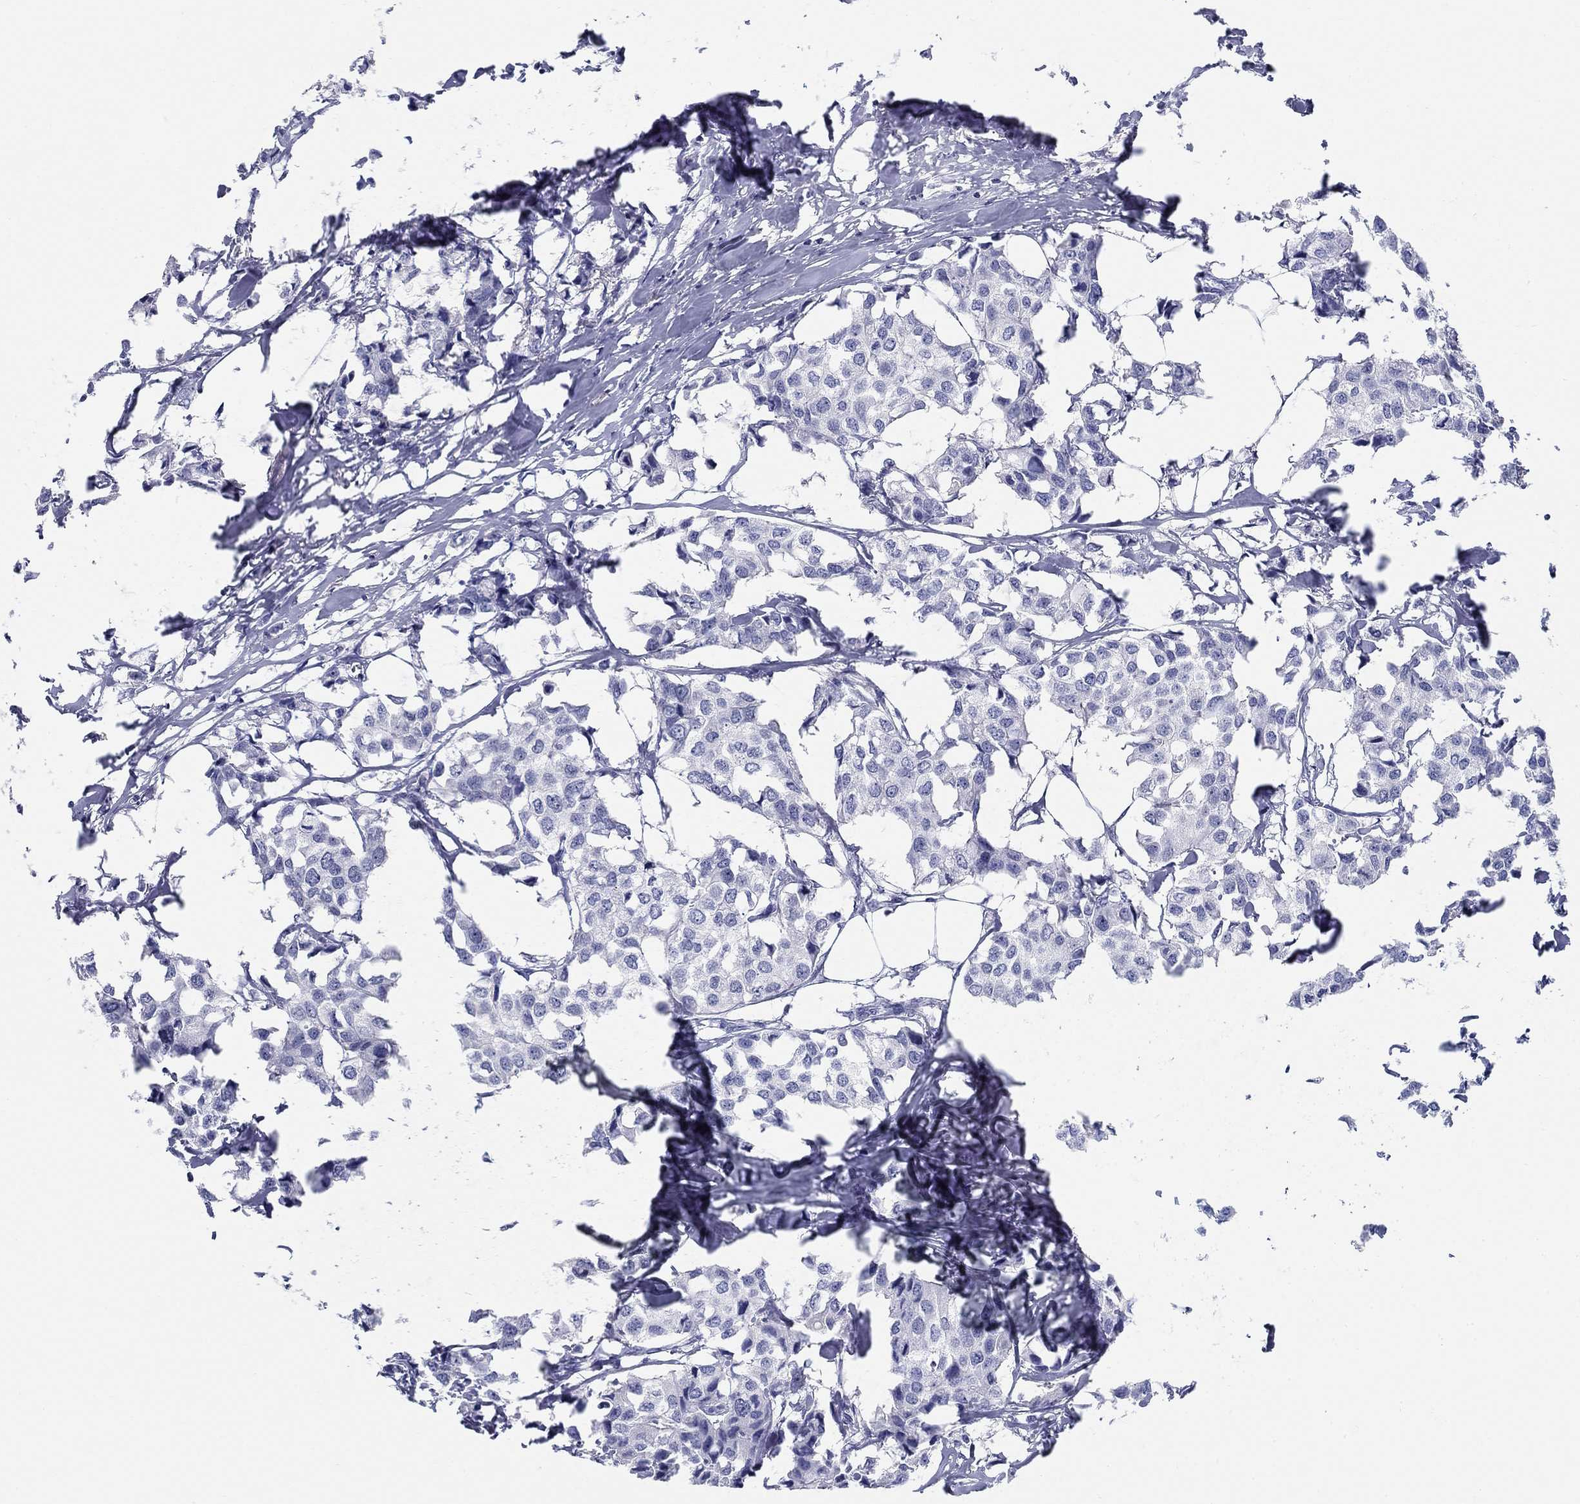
{"staining": {"intensity": "negative", "quantity": "none", "location": "none"}, "tissue": "breast cancer", "cell_type": "Tumor cells", "image_type": "cancer", "snomed": [{"axis": "morphology", "description": "Duct carcinoma"}, {"axis": "topography", "description": "Breast"}], "caption": "Tumor cells show no significant positivity in invasive ductal carcinoma (breast). (Brightfield microscopy of DAB (3,3'-diaminobenzidine) immunohistochemistry at high magnification).", "gene": "LAMP5", "patient": {"sex": "female", "age": 80}}